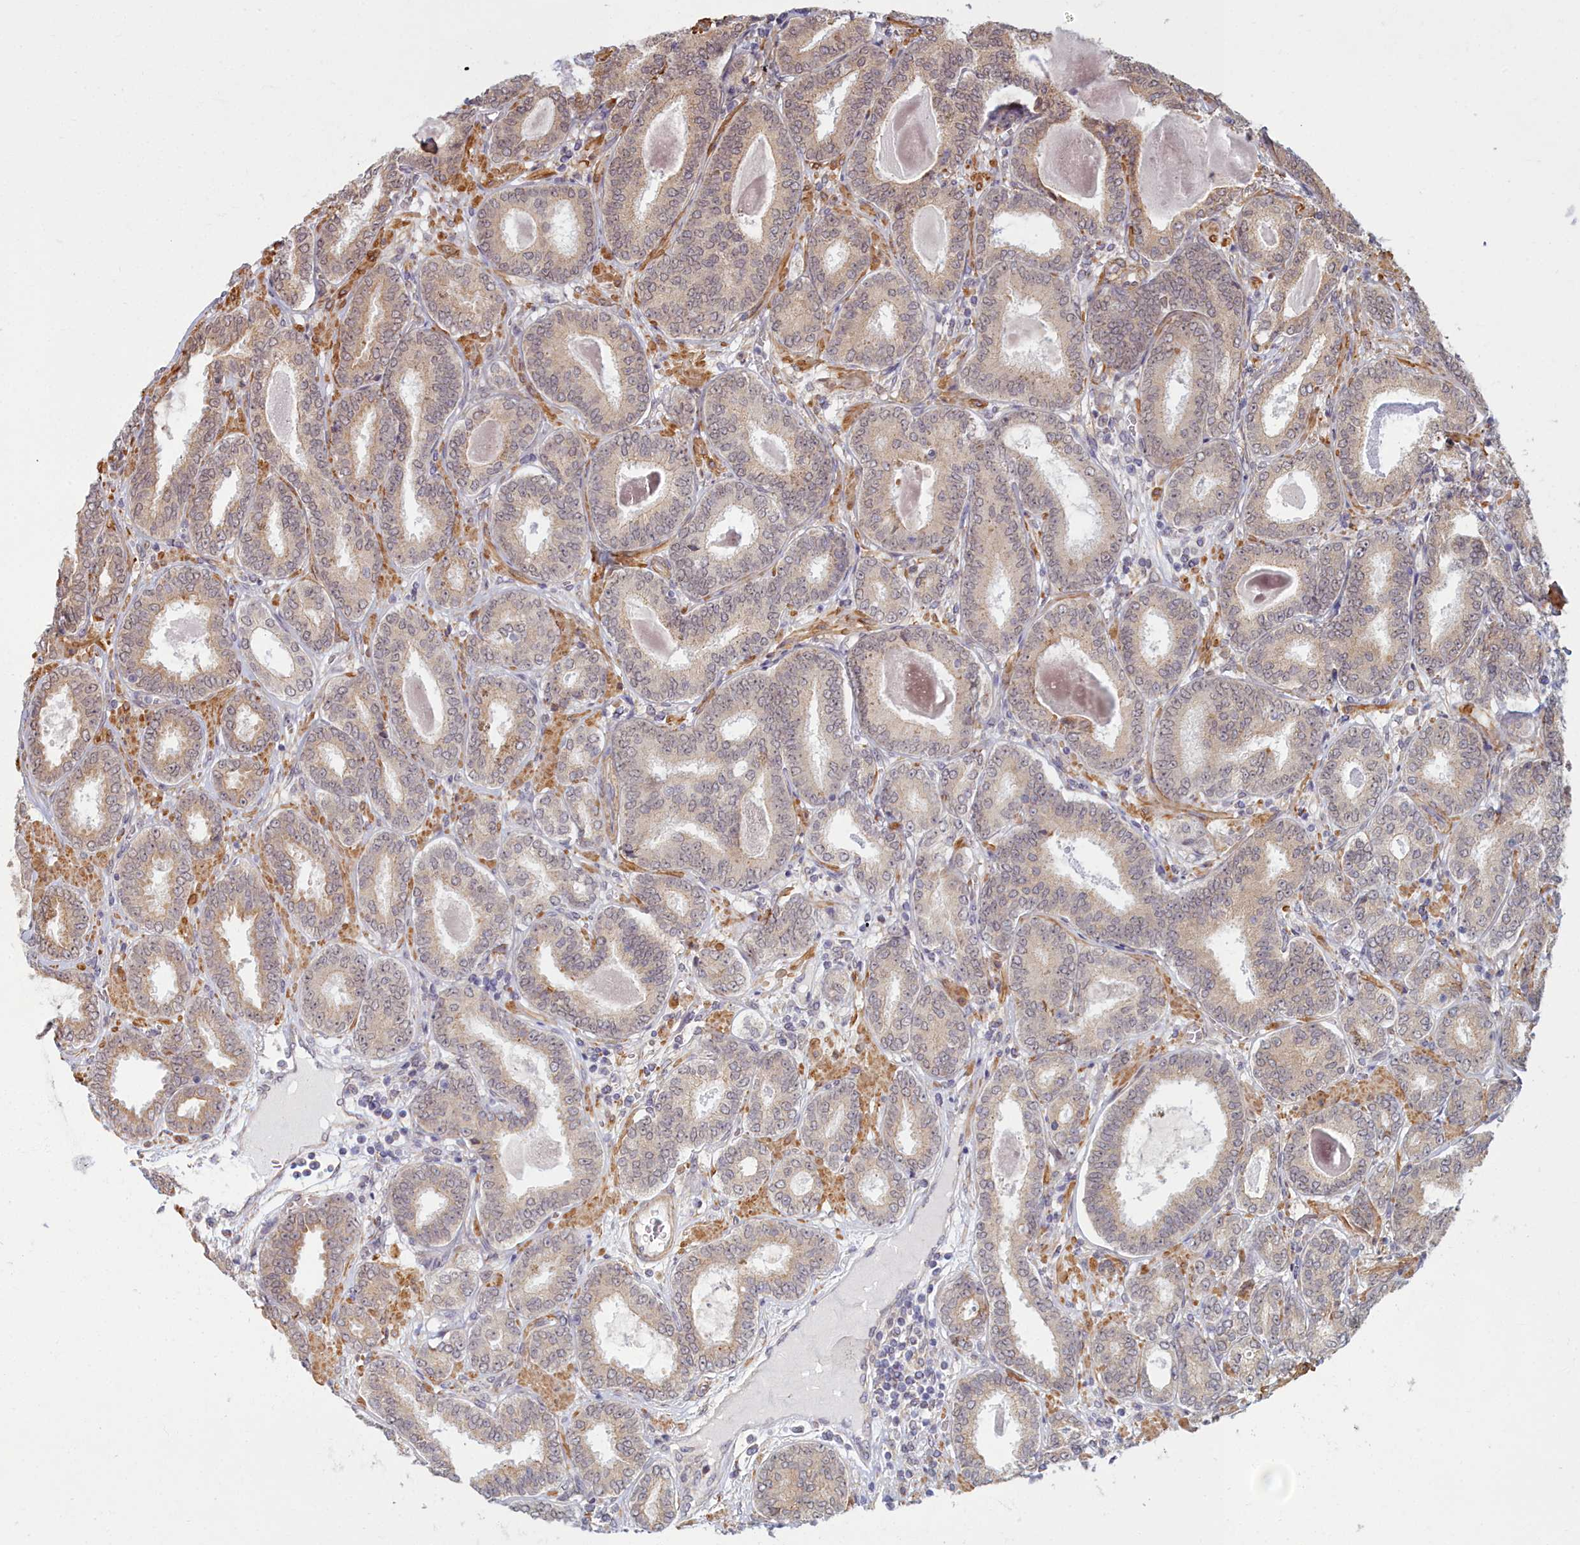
{"staining": {"intensity": "weak", "quantity": "25%-75%", "location": "cytoplasmic/membranous"}, "tissue": "prostate cancer", "cell_type": "Tumor cells", "image_type": "cancer", "snomed": [{"axis": "morphology", "description": "Adenocarcinoma, High grade"}, {"axis": "topography", "description": "Prostate"}], "caption": "This is an image of IHC staining of adenocarcinoma (high-grade) (prostate), which shows weak positivity in the cytoplasmic/membranous of tumor cells.", "gene": "MAK16", "patient": {"sex": "male", "age": 72}}